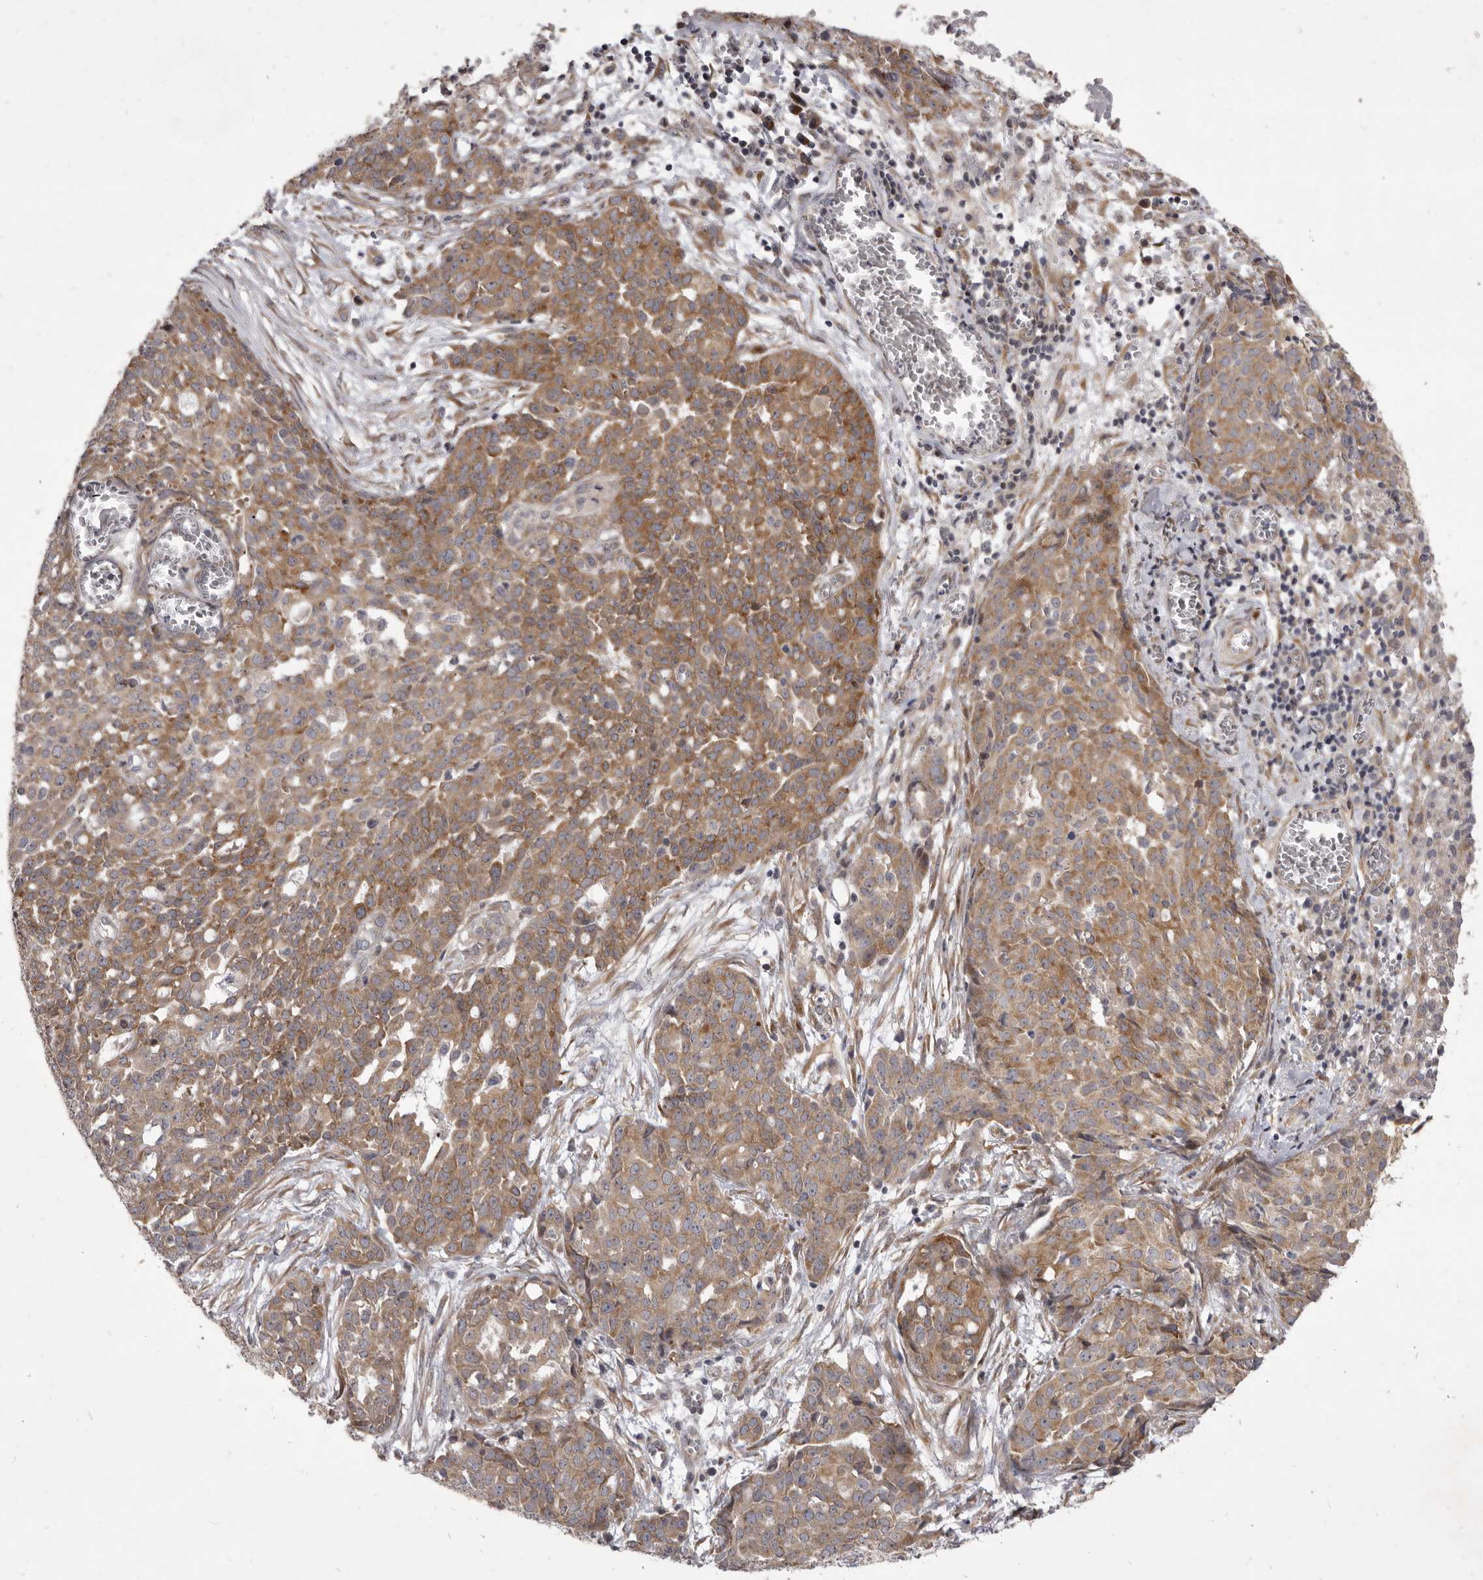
{"staining": {"intensity": "moderate", "quantity": ">75%", "location": "cytoplasmic/membranous"}, "tissue": "ovarian cancer", "cell_type": "Tumor cells", "image_type": "cancer", "snomed": [{"axis": "morphology", "description": "Cystadenocarcinoma, serous, NOS"}, {"axis": "topography", "description": "Soft tissue"}, {"axis": "topography", "description": "Ovary"}], "caption": "Protein staining by immunohistochemistry displays moderate cytoplasmic/membranous expression in approximately >75% of tumor cells in ovarian cancer. (Brightfield microscopy of DAB IHC at high magnification).", "gene": "TBC1D8B", "patient": {"sex": "female", "age": 57}}